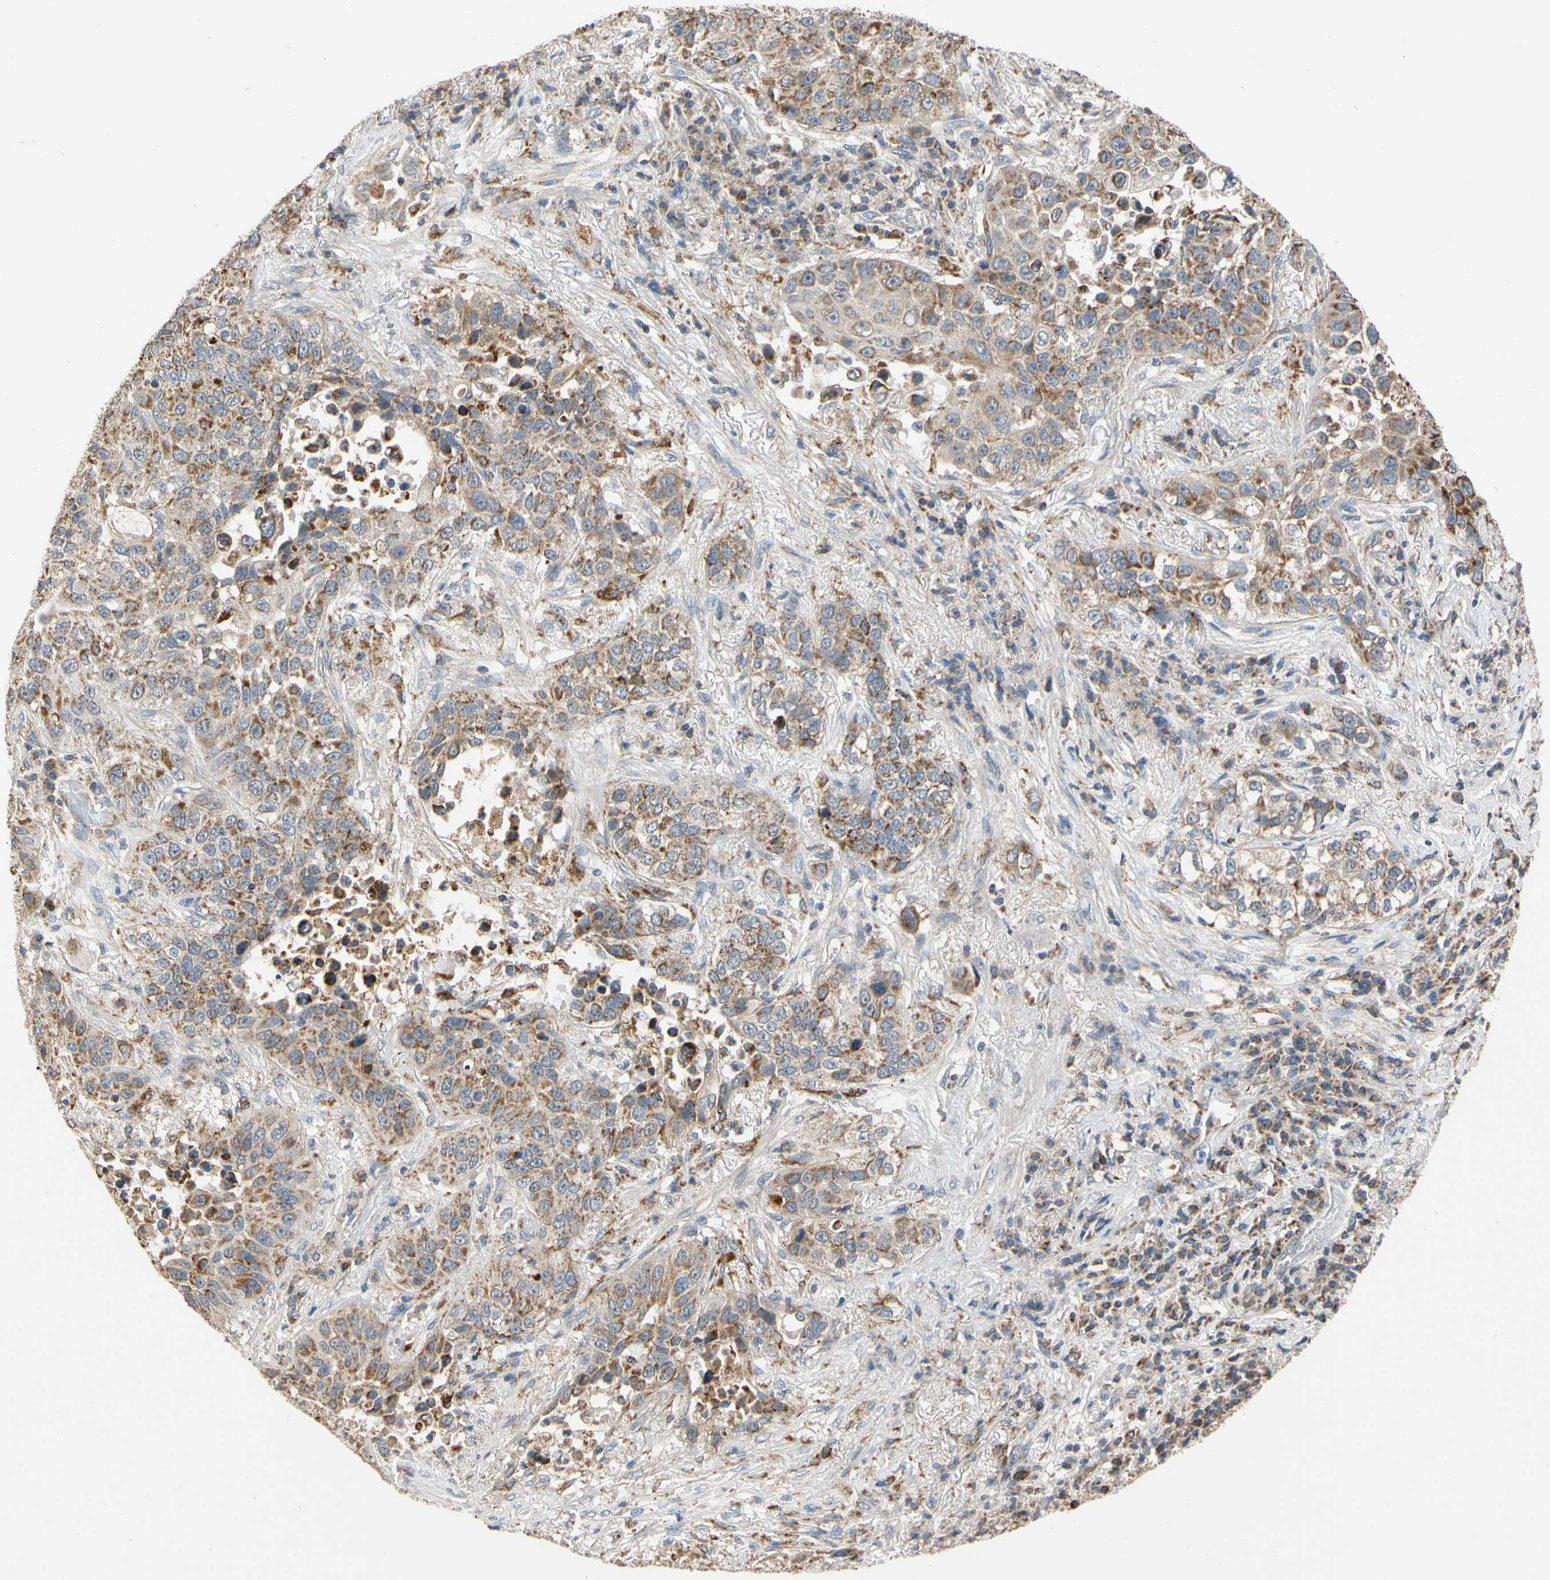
{"staining": {"intensity": "moderate", "quantity": ">75%", "location": "cytoplasmic/membranous"}, "tissue": "lung cancer", "cell_type": "Tumor cells", "image_type": "cancer", "snomed": [{"axis": "morphology", "description": "Squamous cell carcinoma, NOS"}, {"axis": "topography", "description": "Lung"}], "caption": "DAB (3,3'-diaminobenzidine) immunohistochemical staining of lung squamous cell carcinoma shows moderate cytoplasmic/membranous protein expression in approximately >75% of tumor cells. (IHC, brightfield microscopy, high magnification).", "gene": "GPD2", "patient": {"sex": "male", "age": 57}}